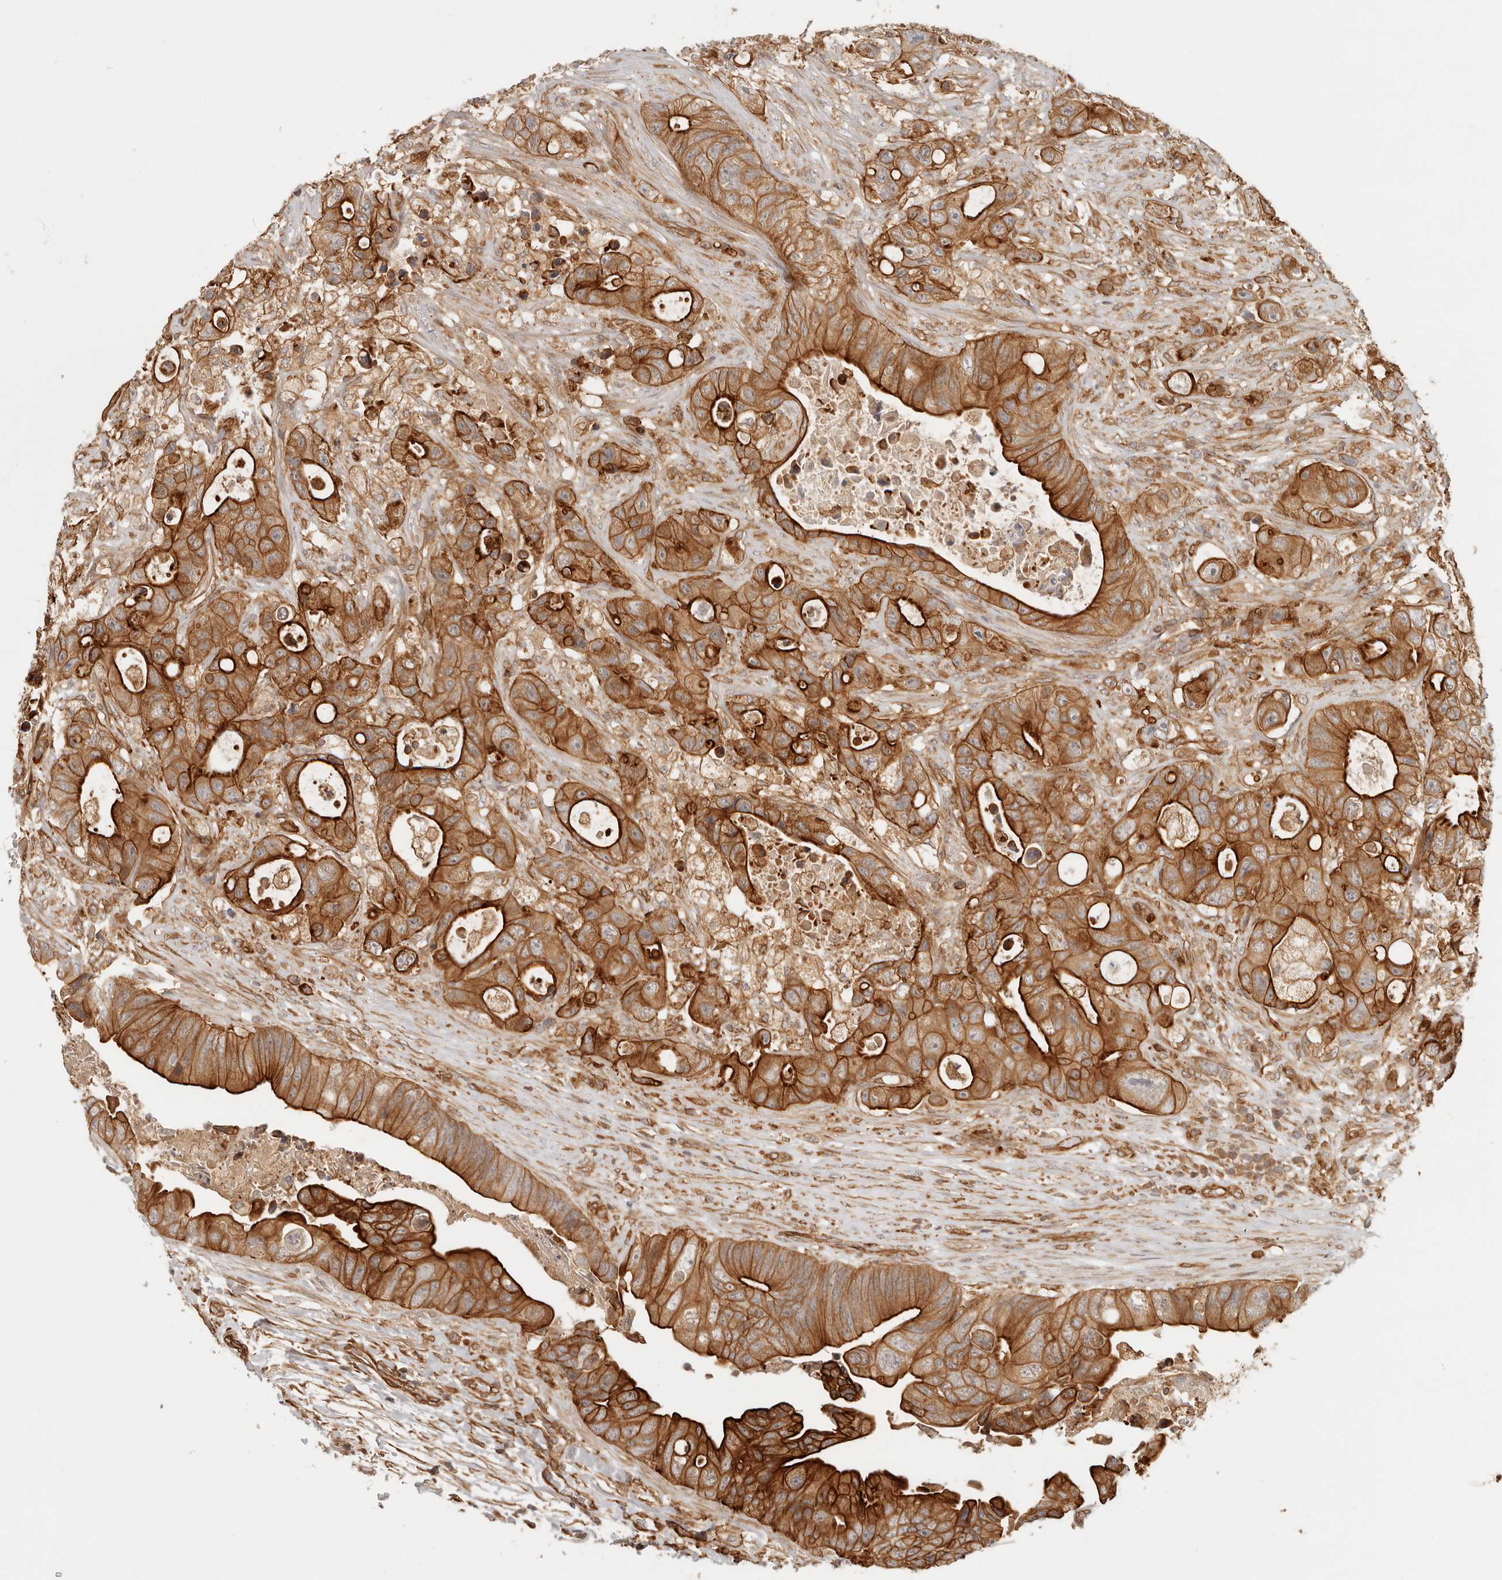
{"staining": {"intensity": "strong", "quantity": ">75%", "location": "cytoplasmic/membranous"}, "tissue": "colorectal cancer", "cell_type": "Tumor cells", "image_type": "cancer", "snomed": [{"axis": "morphology", "description": "Adenocarcinoma, NOS"}, {"axis": "topography", "description": "Colon"}], "caption": "Brown immunohistochemical staining in human colorectal cancer demonstrates strong cytoplasmic/membranous expression in about >75% of tumor cells. Using DAB (brown) and hematoxylin (blue) stains, captured at high magnification using brightfield microscopy.", "gene": "UFSP1", "patient": {"sex": "female", "age": 46}}